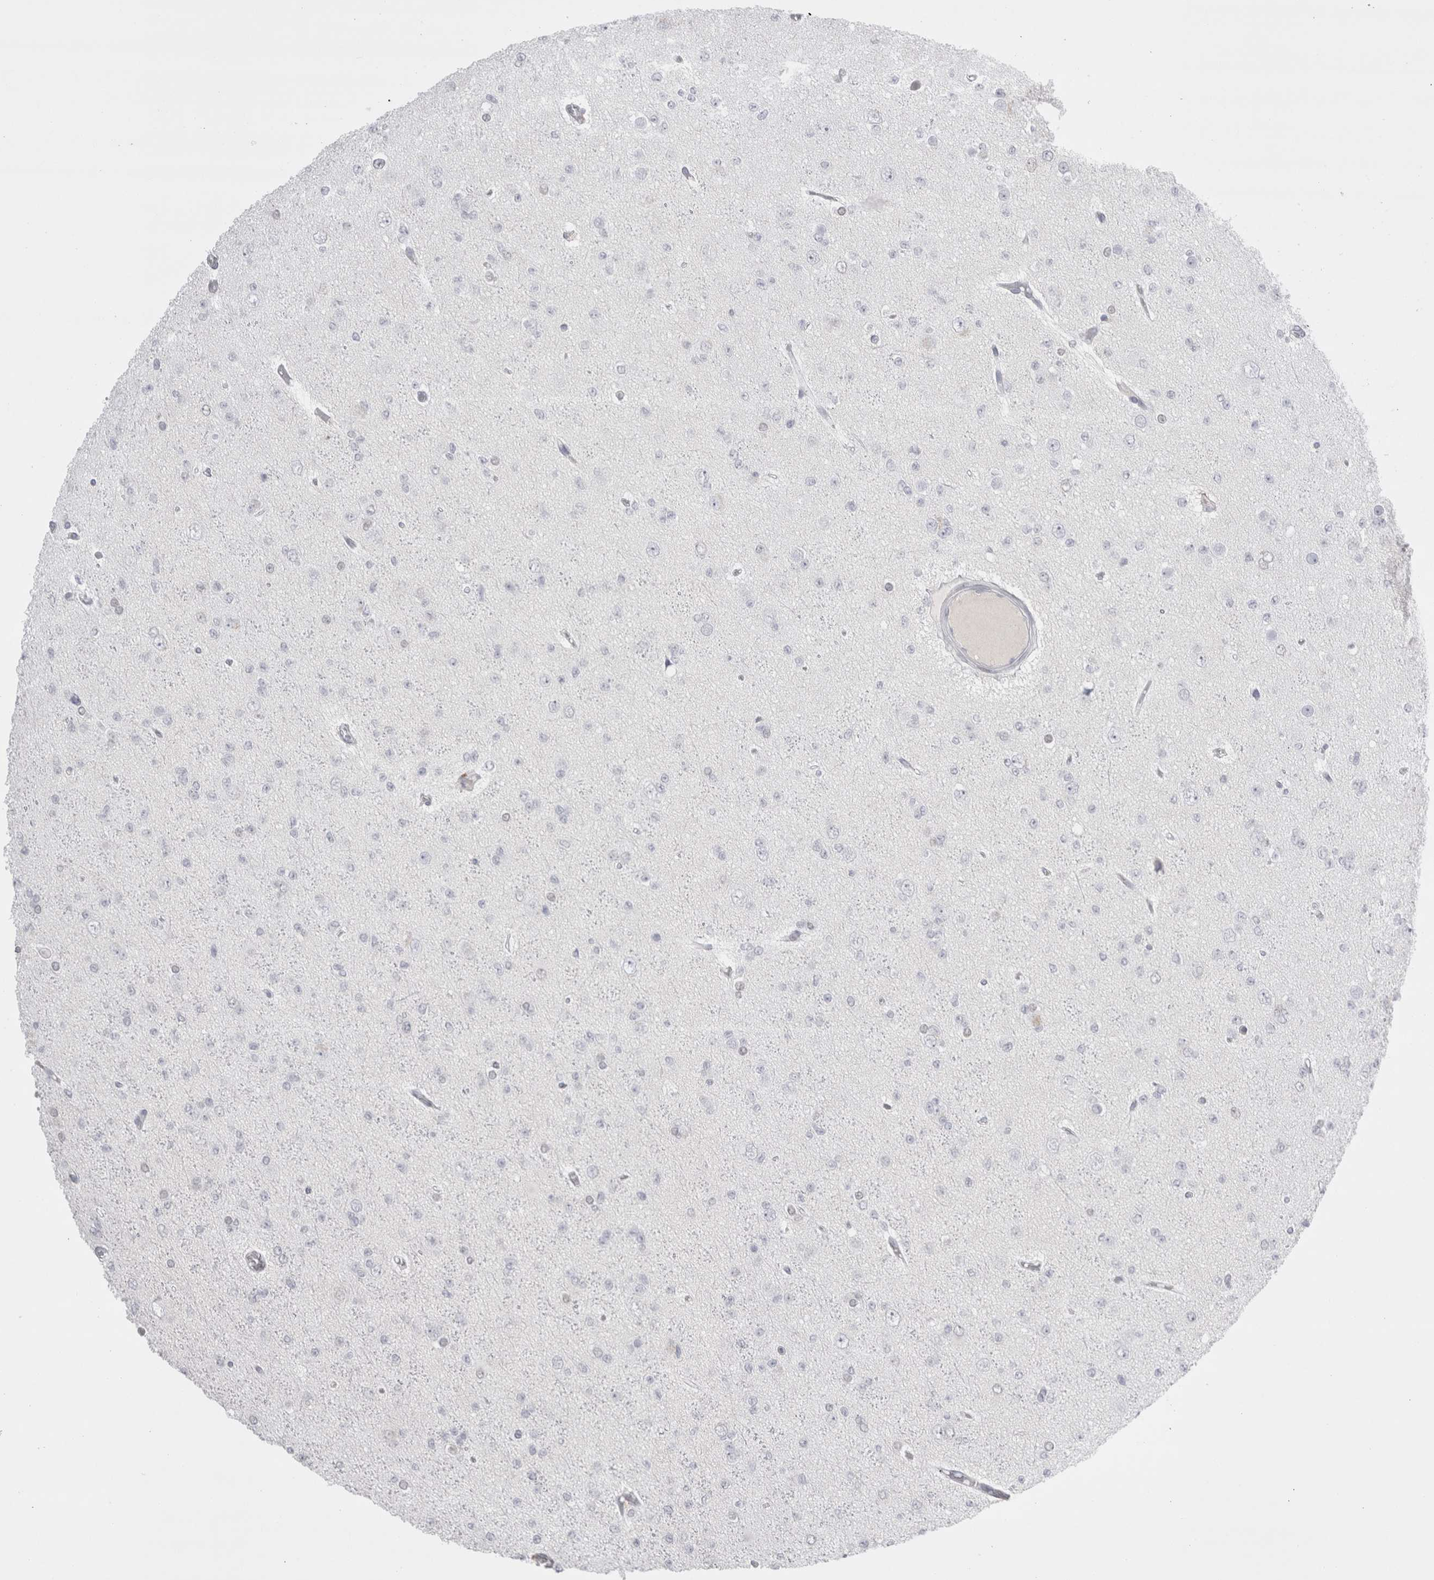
{"staining": {"intensity": "negative", "quantity": "none", "location": "none"}, "tissue": "glioma", "cell_type": "Tumor cells", "image_type": "cancer", "snomed": [{"axis": "morphology", "description": "Glioma, malignant, Low grade"}, {"axis": "topography", "description": "Brain"}], "caption": "Photomicrograph shows no significant protein expression in tumor cells of glioma.", "gene": "FNDC8", "patient": {"sex": "female", "age": 22}}